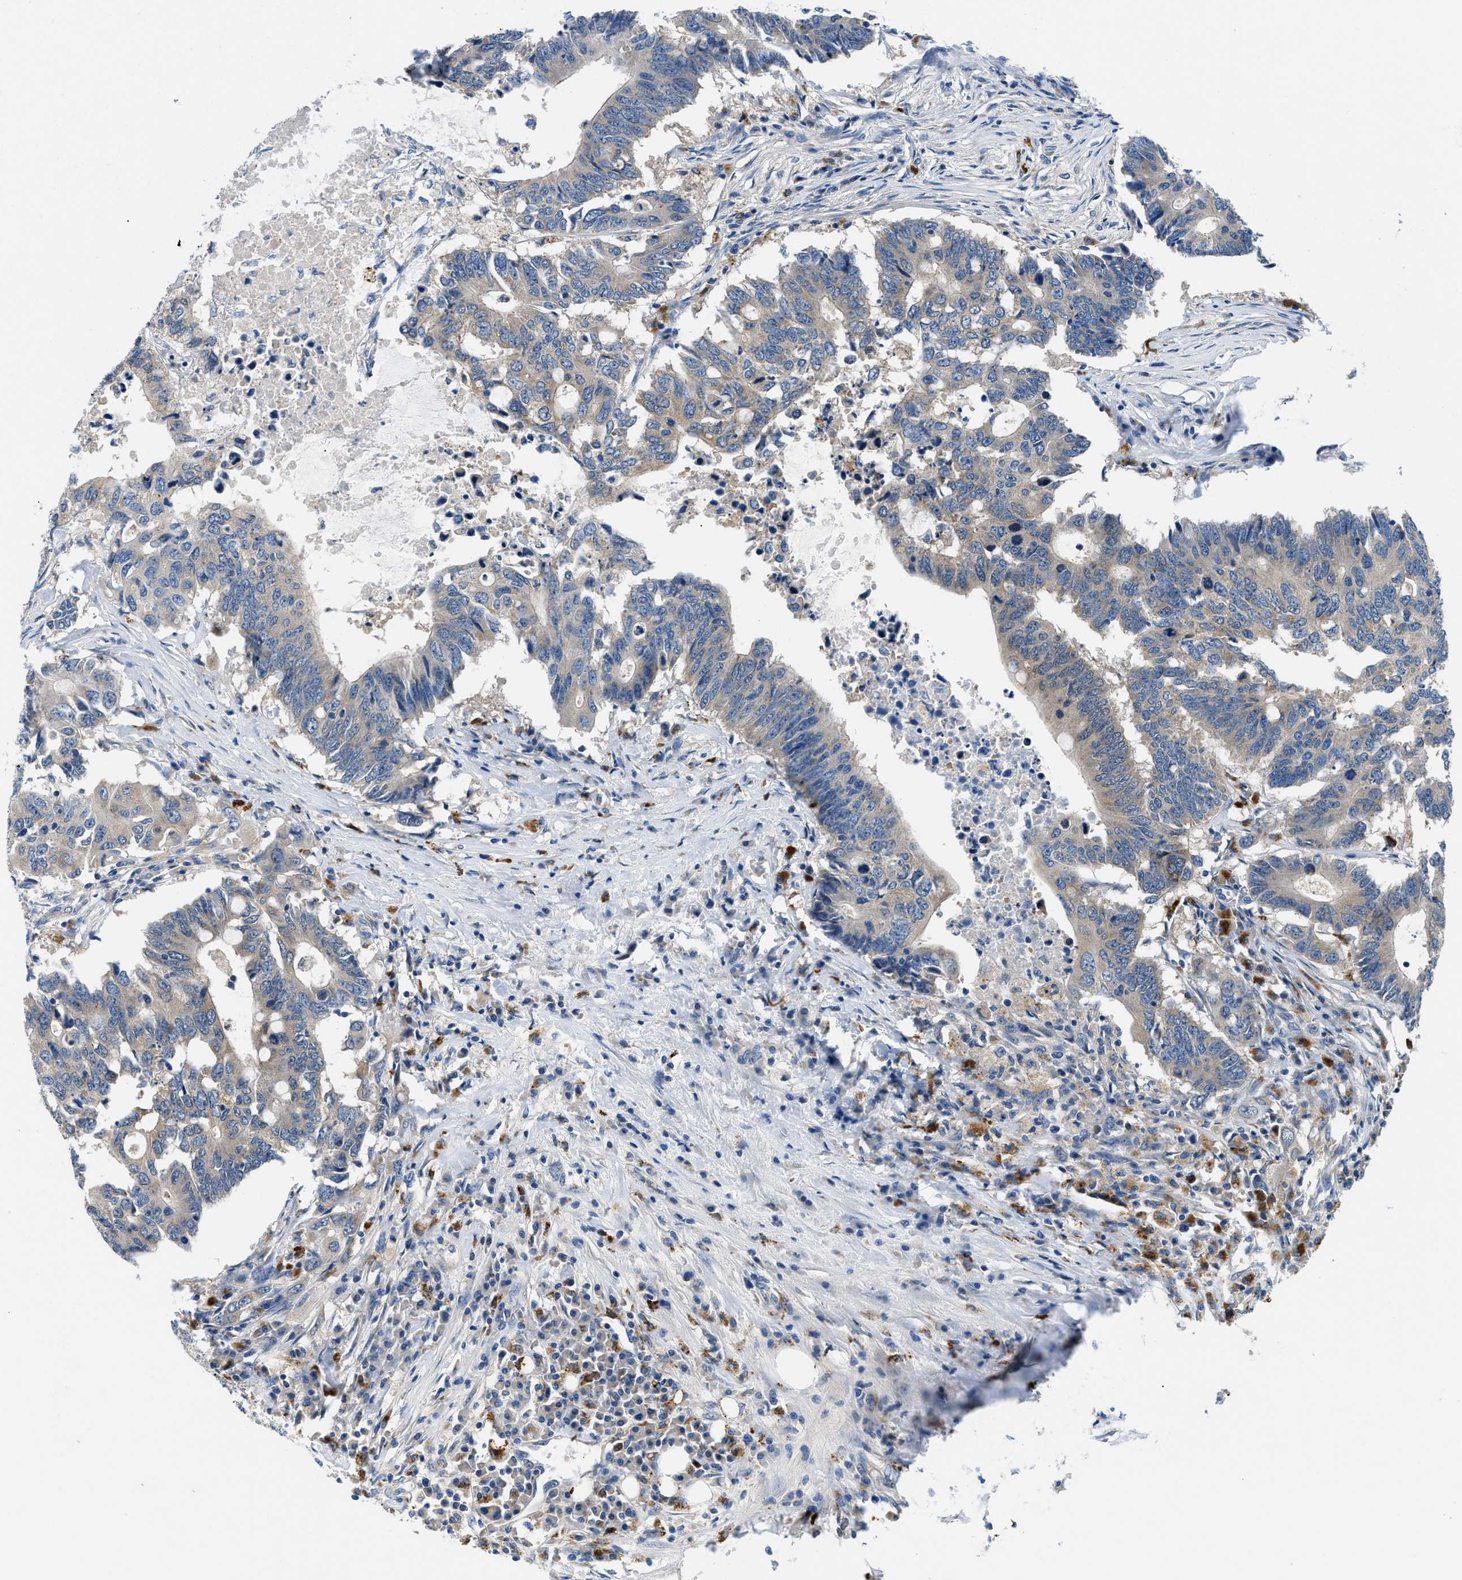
{"staining": {"intensity": "weak", "quantity": ">75%", "location": "cytoplasmic/membranous"}, "tissue": "colorectal cancer", "cell_type": "Tumor cells", "image_type": "cancer", "snomed": [{"axis": "morphology", "description": "Adenocarcinoma, NOS"}, {"axis": "topography", "description": "Colon"}], "caption": "An image of colorectal cancer stained for a protein shows weak cytoplasmic/membranous brown staining in tumor cells.", "gene": "ADGRE3", "patient": {"sex": "male", "age": 71}}